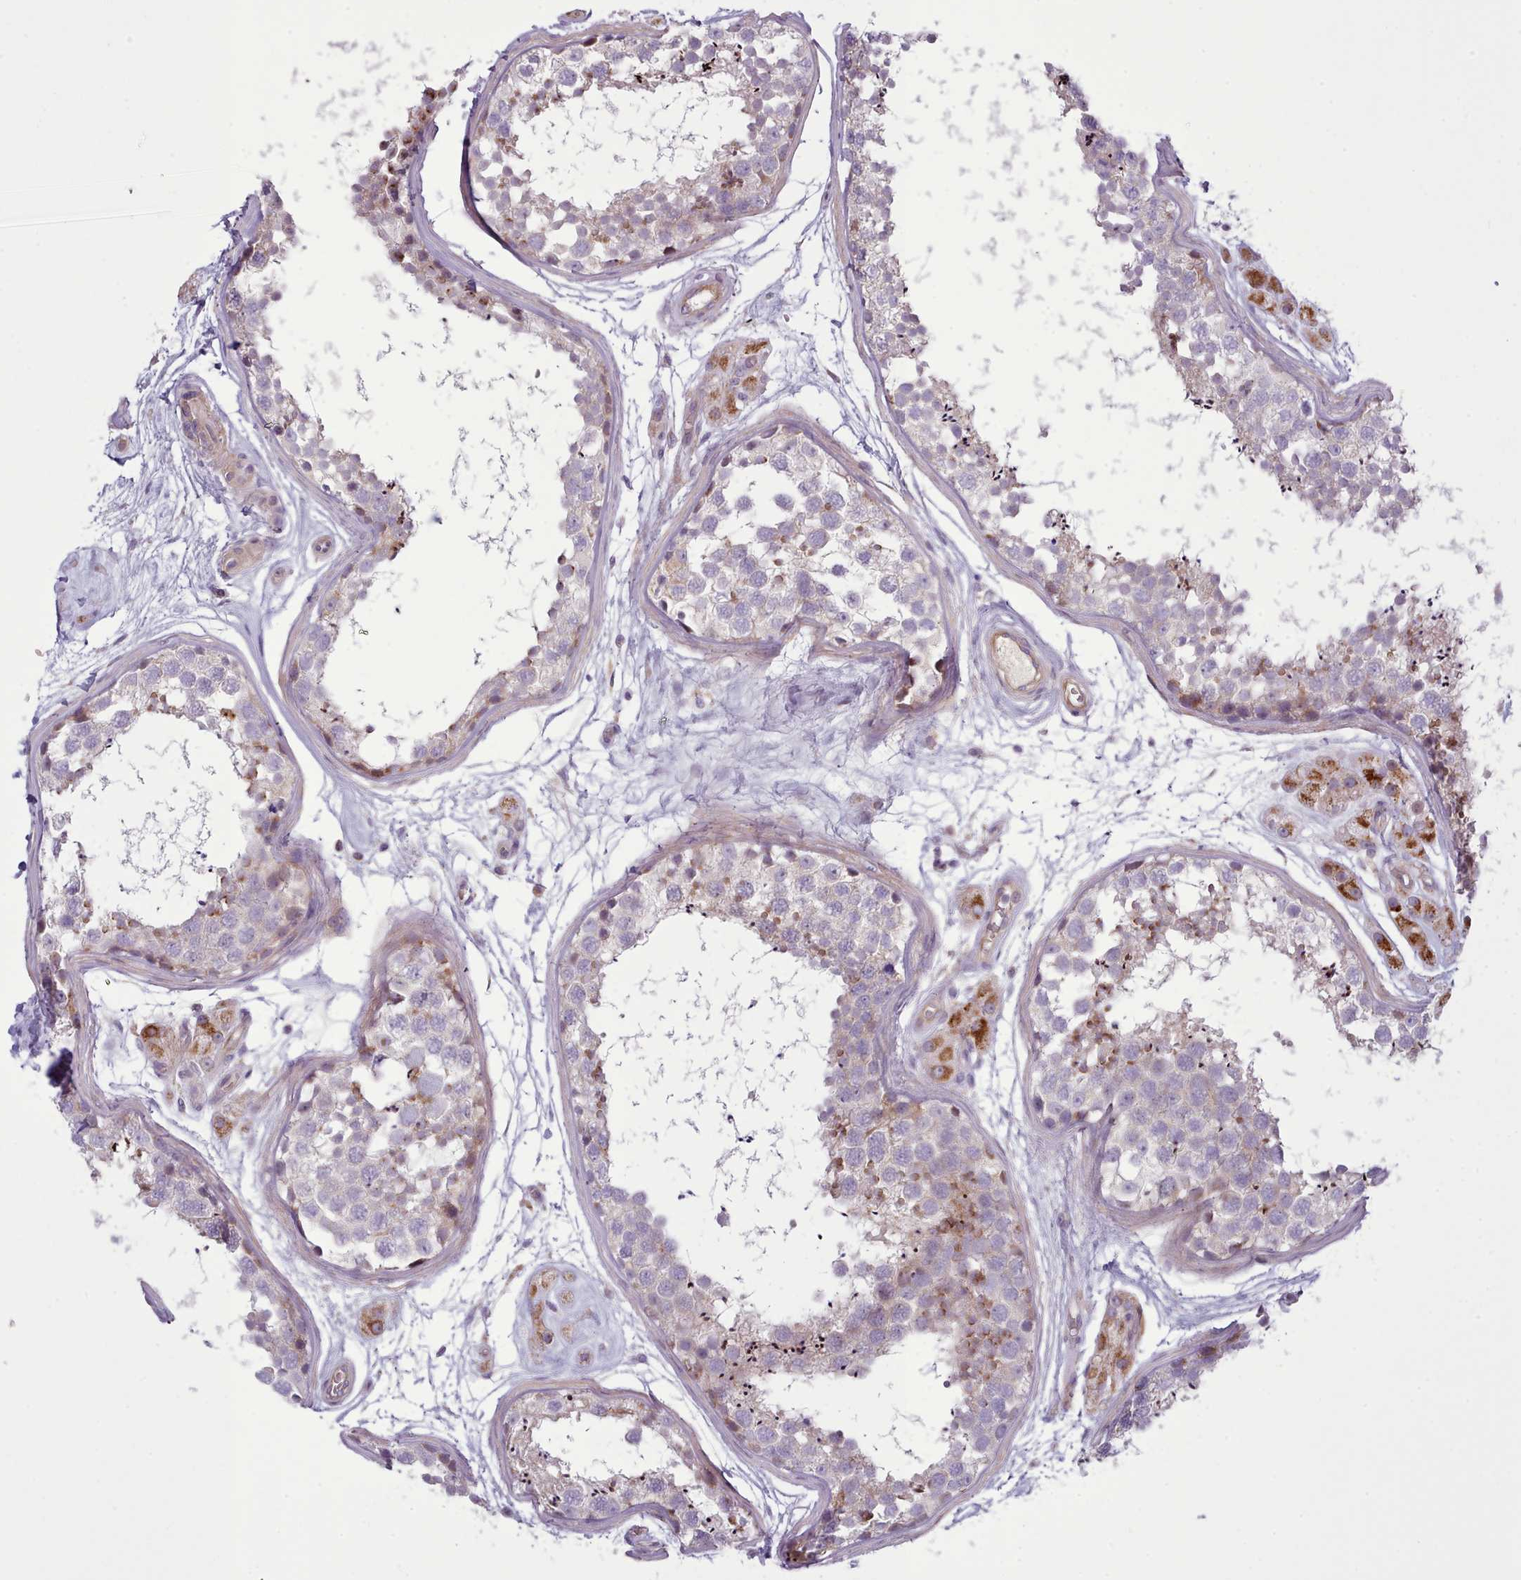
{"staining": {"intensity": "moderate", "quantity": "<25%", "location": "cytoplasmic/membranous"}, "tissue": "testis", "cell_type": "Cells in seminiferous ducts", "image_type": "normal", "snomed": [{"axis": "morphology", "description": "Normal tissue, NOS"}, {"axis": "topography", "description": "Testis"}], "caption": "Protein expression analysis of normal testis displays moderate cytoplasmic/membranous expression in approximately <25% of cells in seminiferous ducts.", "gene": "TENT4B", "patient": {"sex": "male", "age": 56}}